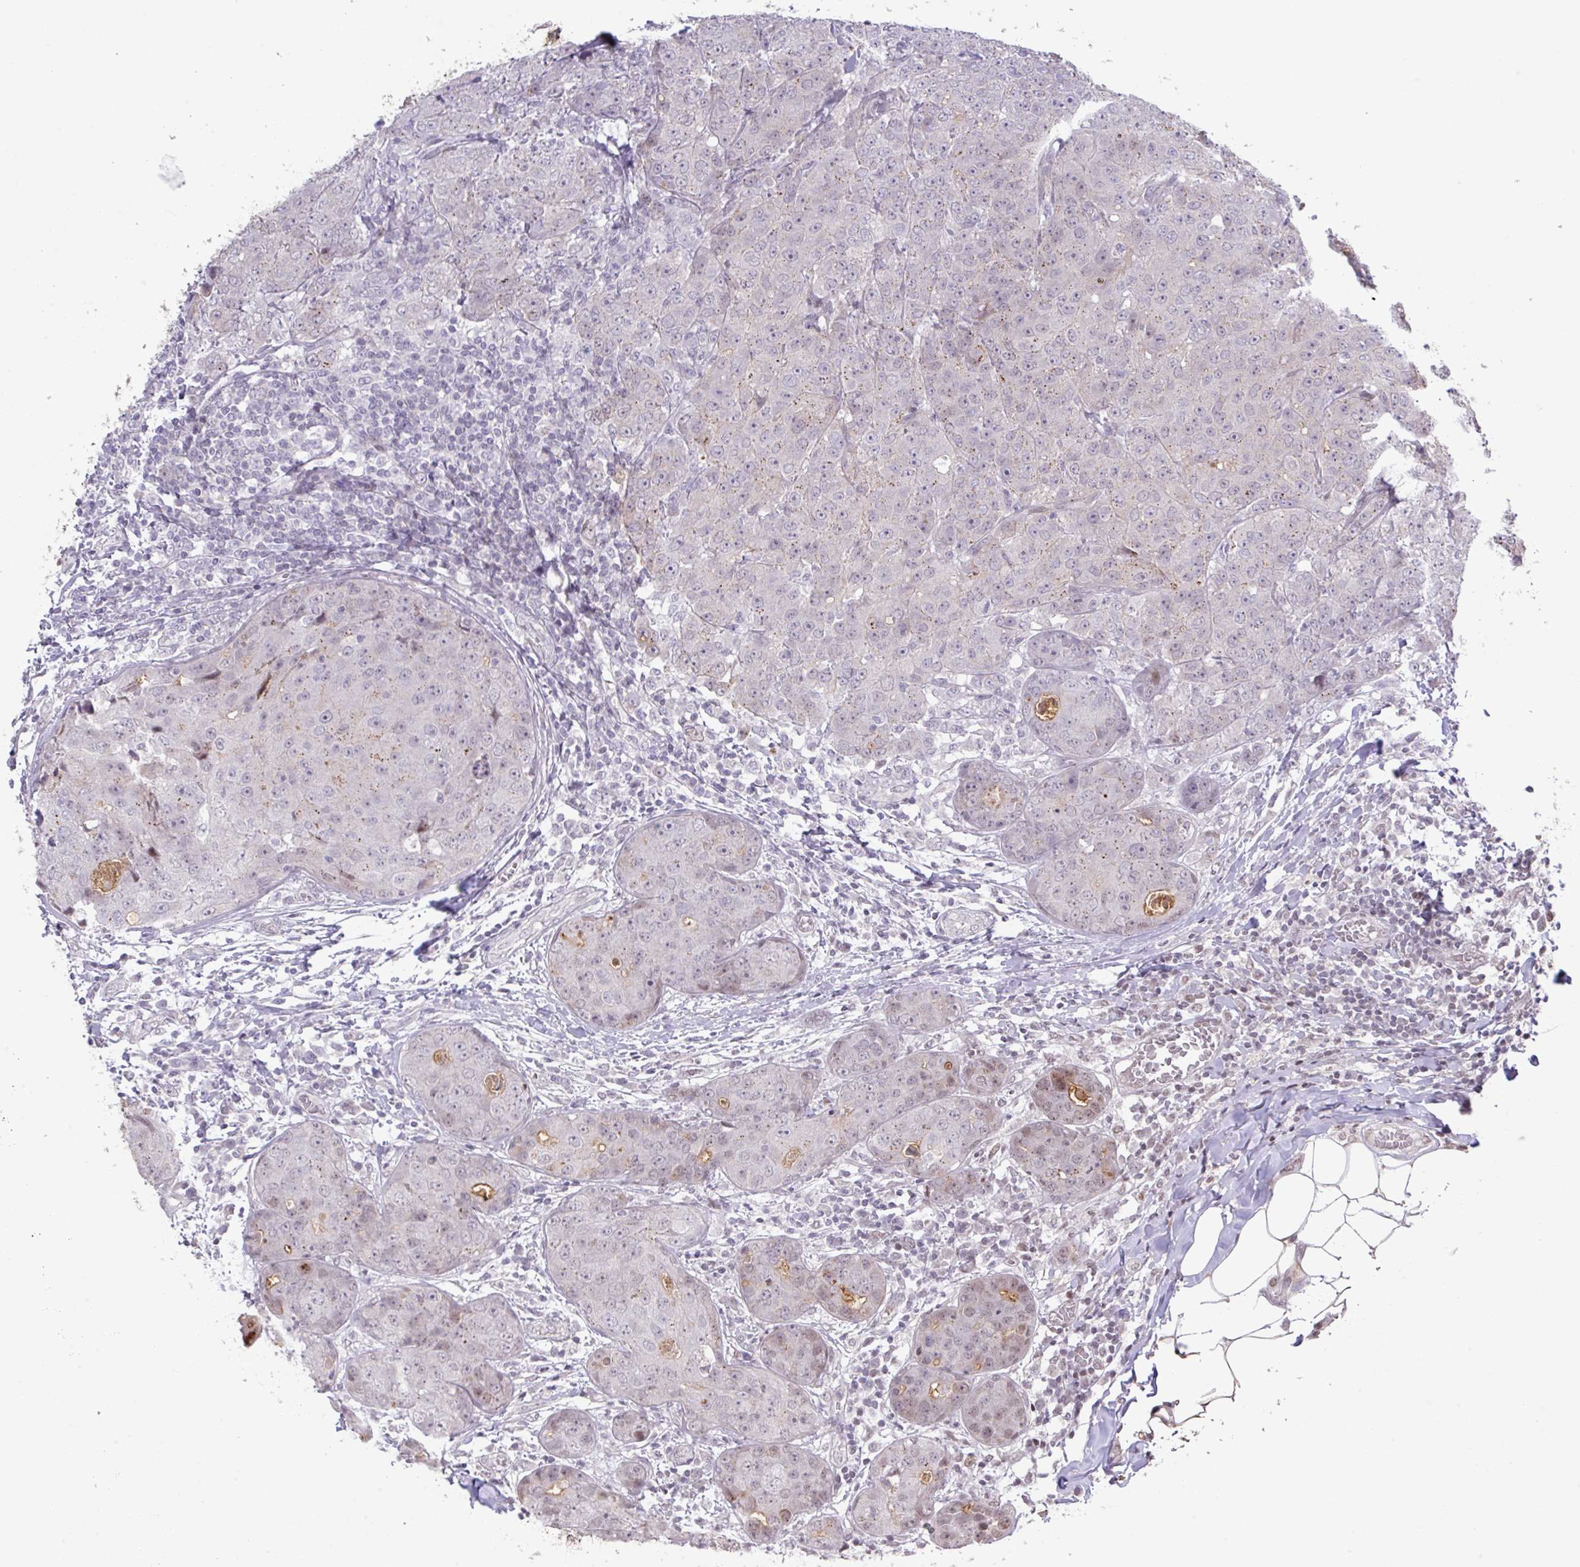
{"staining": {"intensity": "negative", "quantity": "none", "location": "none"}, "tissue": "breast cancer", "cell_type": "Tumor cells", "image_type": "cancer", "snomed": [{"axis": "morphology", "description": "Duct carcinoma"}, {"axis": "topography", "description": "Breast"}], "caption": "High magnification brightfield microscopy of breast cancer (infiltrating ductal carcinoma) stained with DAB (brown) and counterstained with hematoxylin (blue): tumor cells show no significant expression.", "gene": "ANKRD13B", "patient": {"sex": "female", "age": 43}}